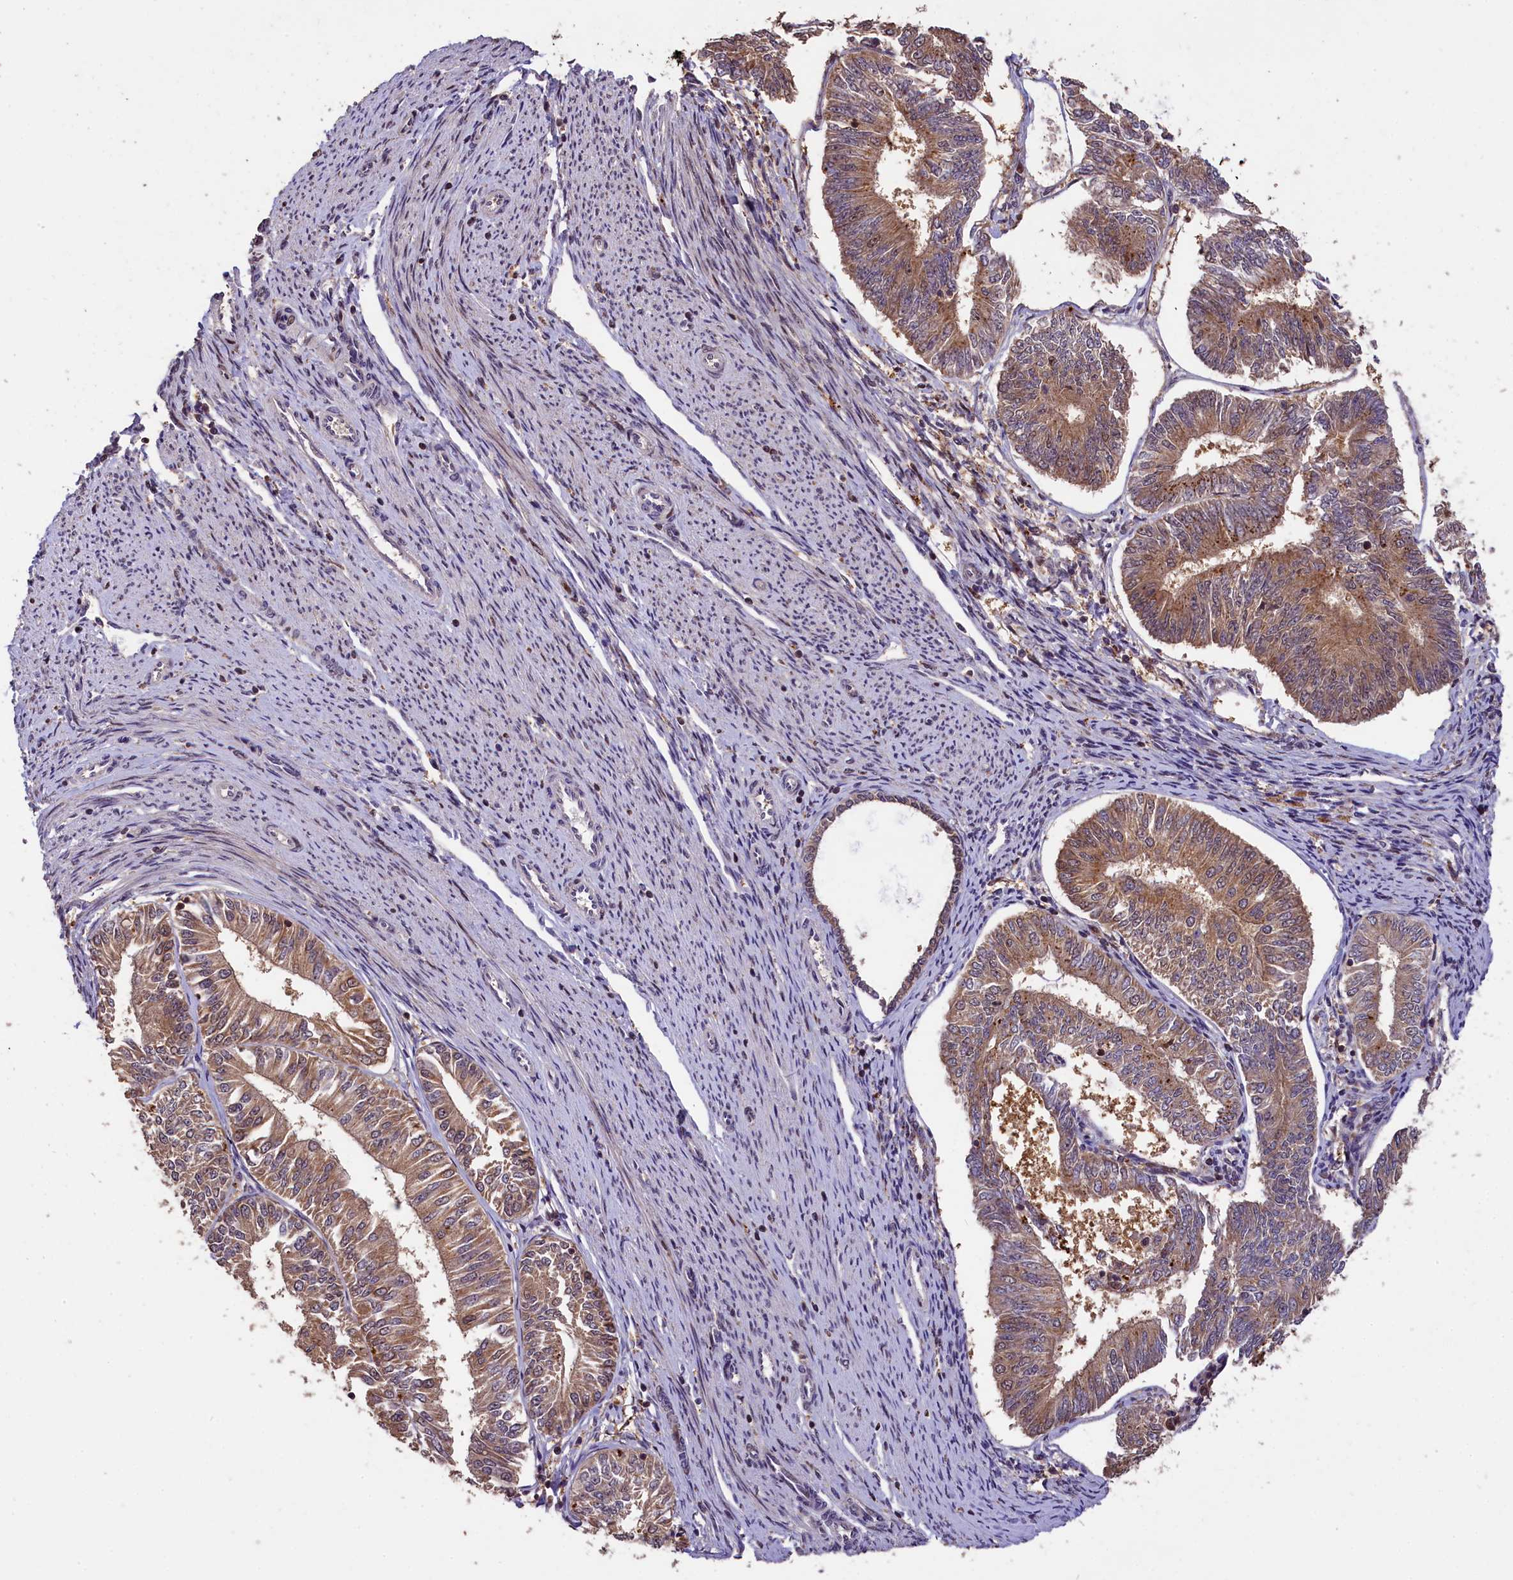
{"staining": {"intensity": "moderate", "quantity": ">75%", "location": "cytoplasmic/membranous"}, "tissue": "endometrial cancer", "cell_type": "Tumor cells", "image_type": "cancer", "snomed": [{"axis": "morphology", "description": "Adenocarcinoma, NOS"}, {"axis": "topography", "description": "Endometrium"}], "caption": "Endometrial cancer was stained to show a protein in brown. There is medium levels of moderate cytoplasmic/membranous positivity in approximately >75% of tumor cells. Nuclei are stained in blue.", "gene": "PHAF1", "patient": {"sex": "female", "age": 58}}